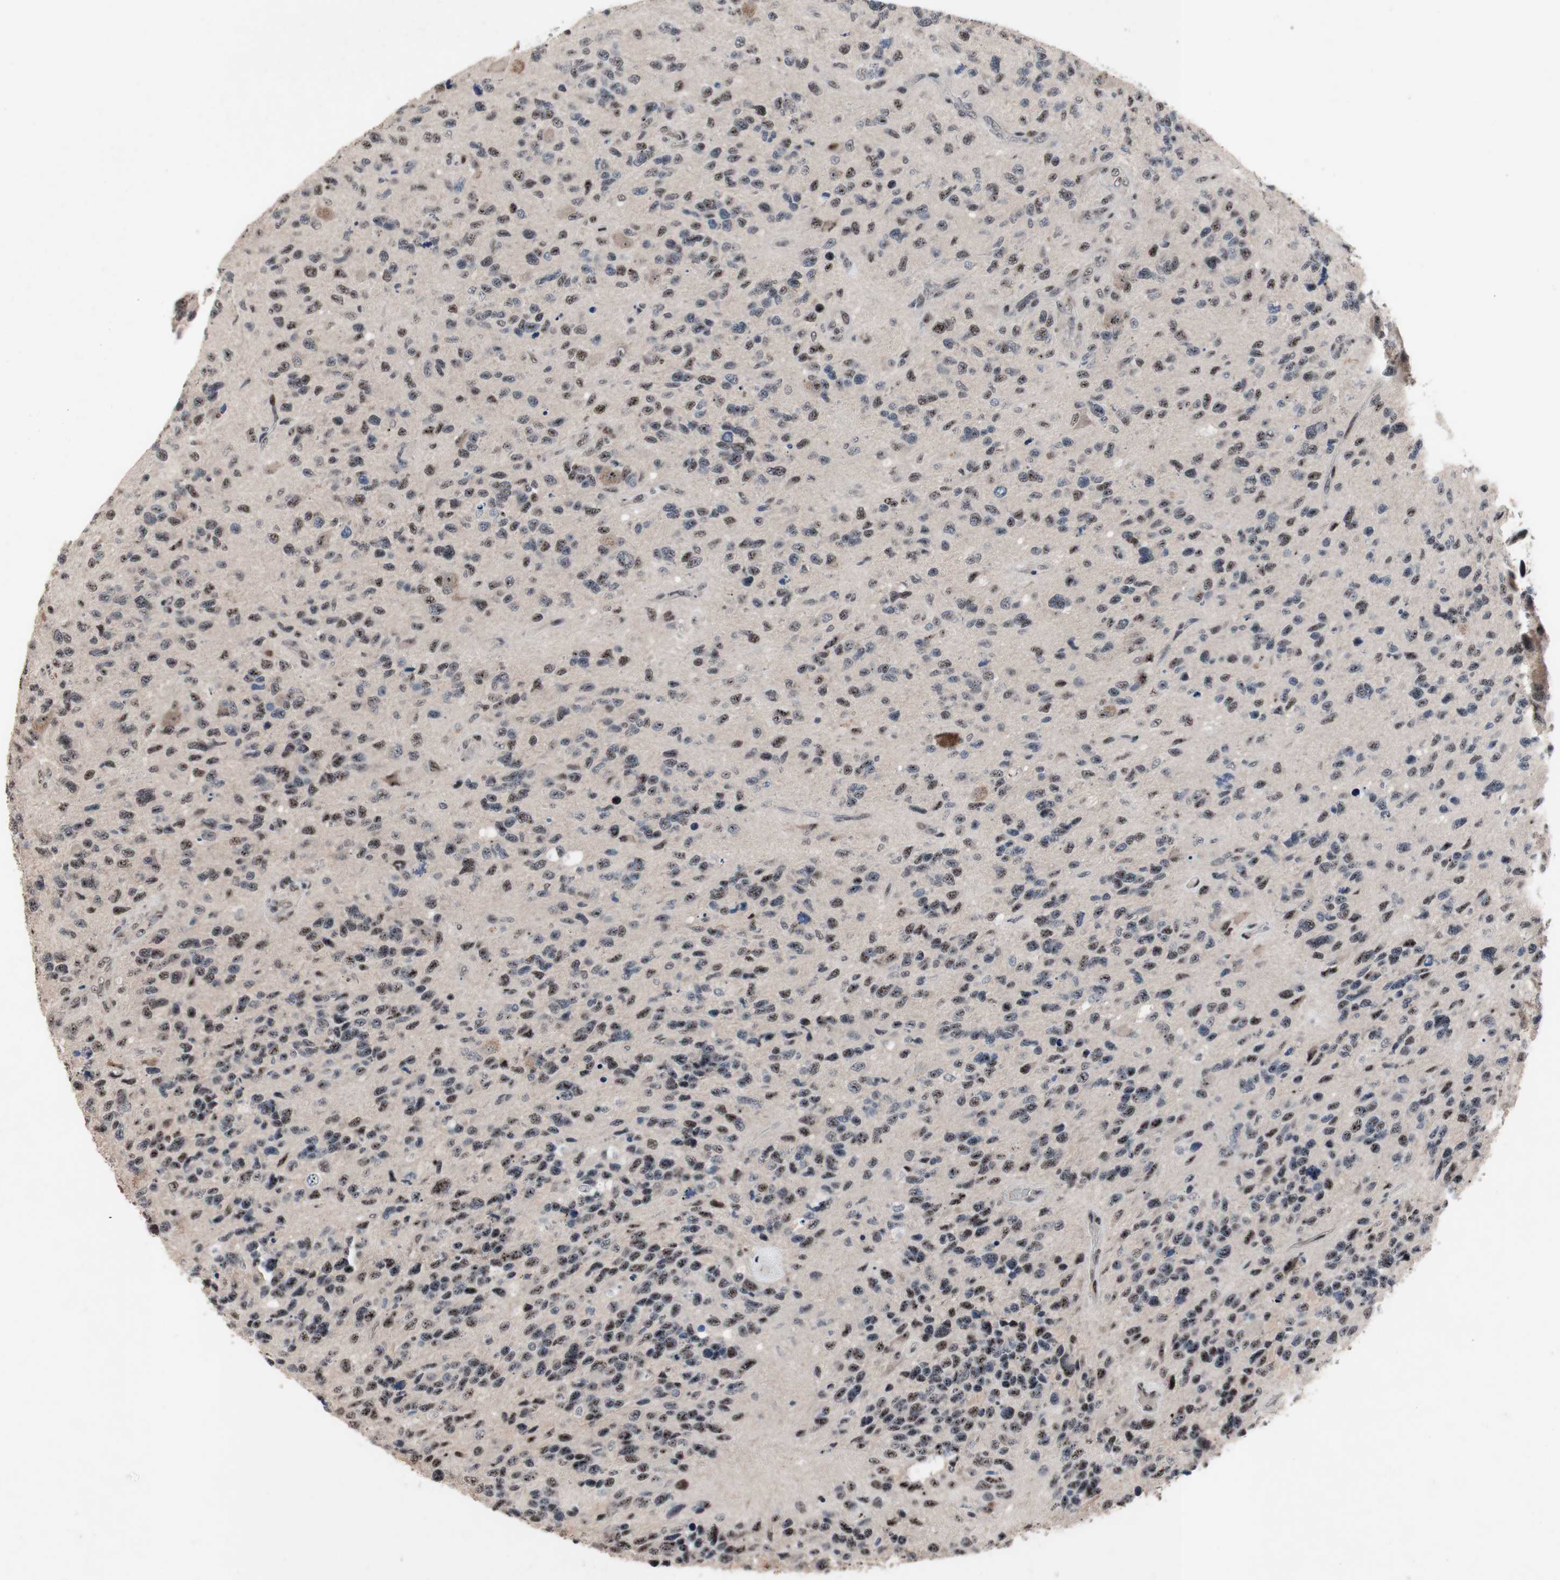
{"staining": {"intensity": "moderate", "quantity": "25%-75%", "location": "nuclear"}, "tissue": "glioma", "cell_type": "Tumor cells", "image_type": "cancer", "snomed": [{"axis": "morphology", "description": "Glioma, malignant, High grade"}, {"axis": "topography", "description": "Brain"}], "caption": "Immunohistochemistry staining of malignant high-grade glioma, which shows medium levels of moderate nuclear staining in approximately 25%-75% of tumor cells indicating moderate nuclear protein expression. The staining was performed using DAB (3,3'-diaminobenzidine) (brown) for protein detection and nuclei were counterstained in hematoxylin (blue).", "gene": "SOX7", "patient": {"sex": "female", "age": 58}}